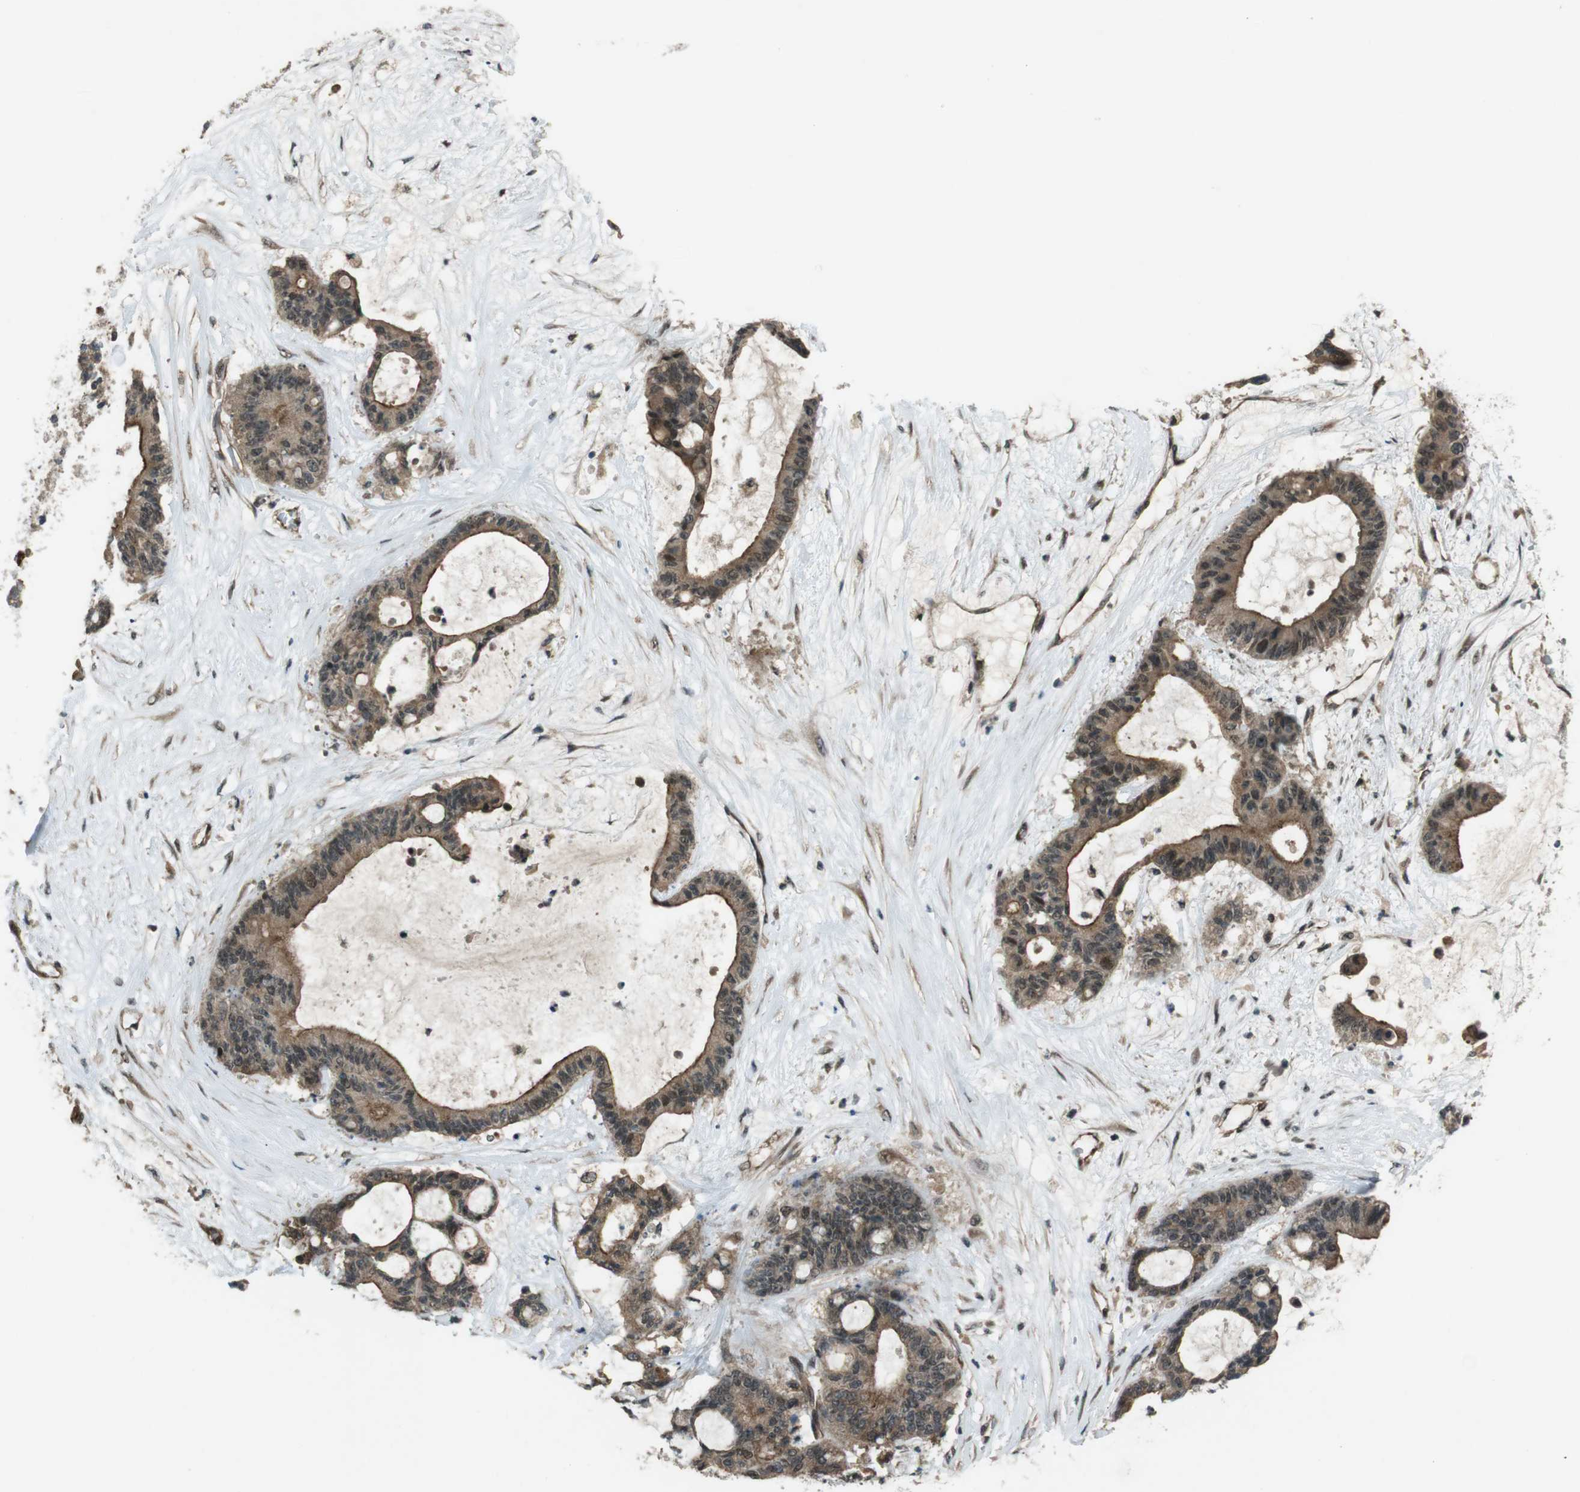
{"staining": {"intensity": "moderate", "quantity": ">75%", "location": "cytoplasmic/membranous,nuclear"}, "tissue": "liver cancer", "cell_type": "Tumor cells", "image_type": "cancer", "snomed": [{"axis": "morphology", "description": "Cholangiocarcinoma"}, {"axis": "topography", "description": "Liver"}], "caption": "Liver cancer was stained to show a protein in brown. There is medium levels of moderate cytoplasmic/membranous and nuclear staining in about >75% of tumor cells.", "gene": "TIAM2", "patient": {"sex": "female", "age": 73}}